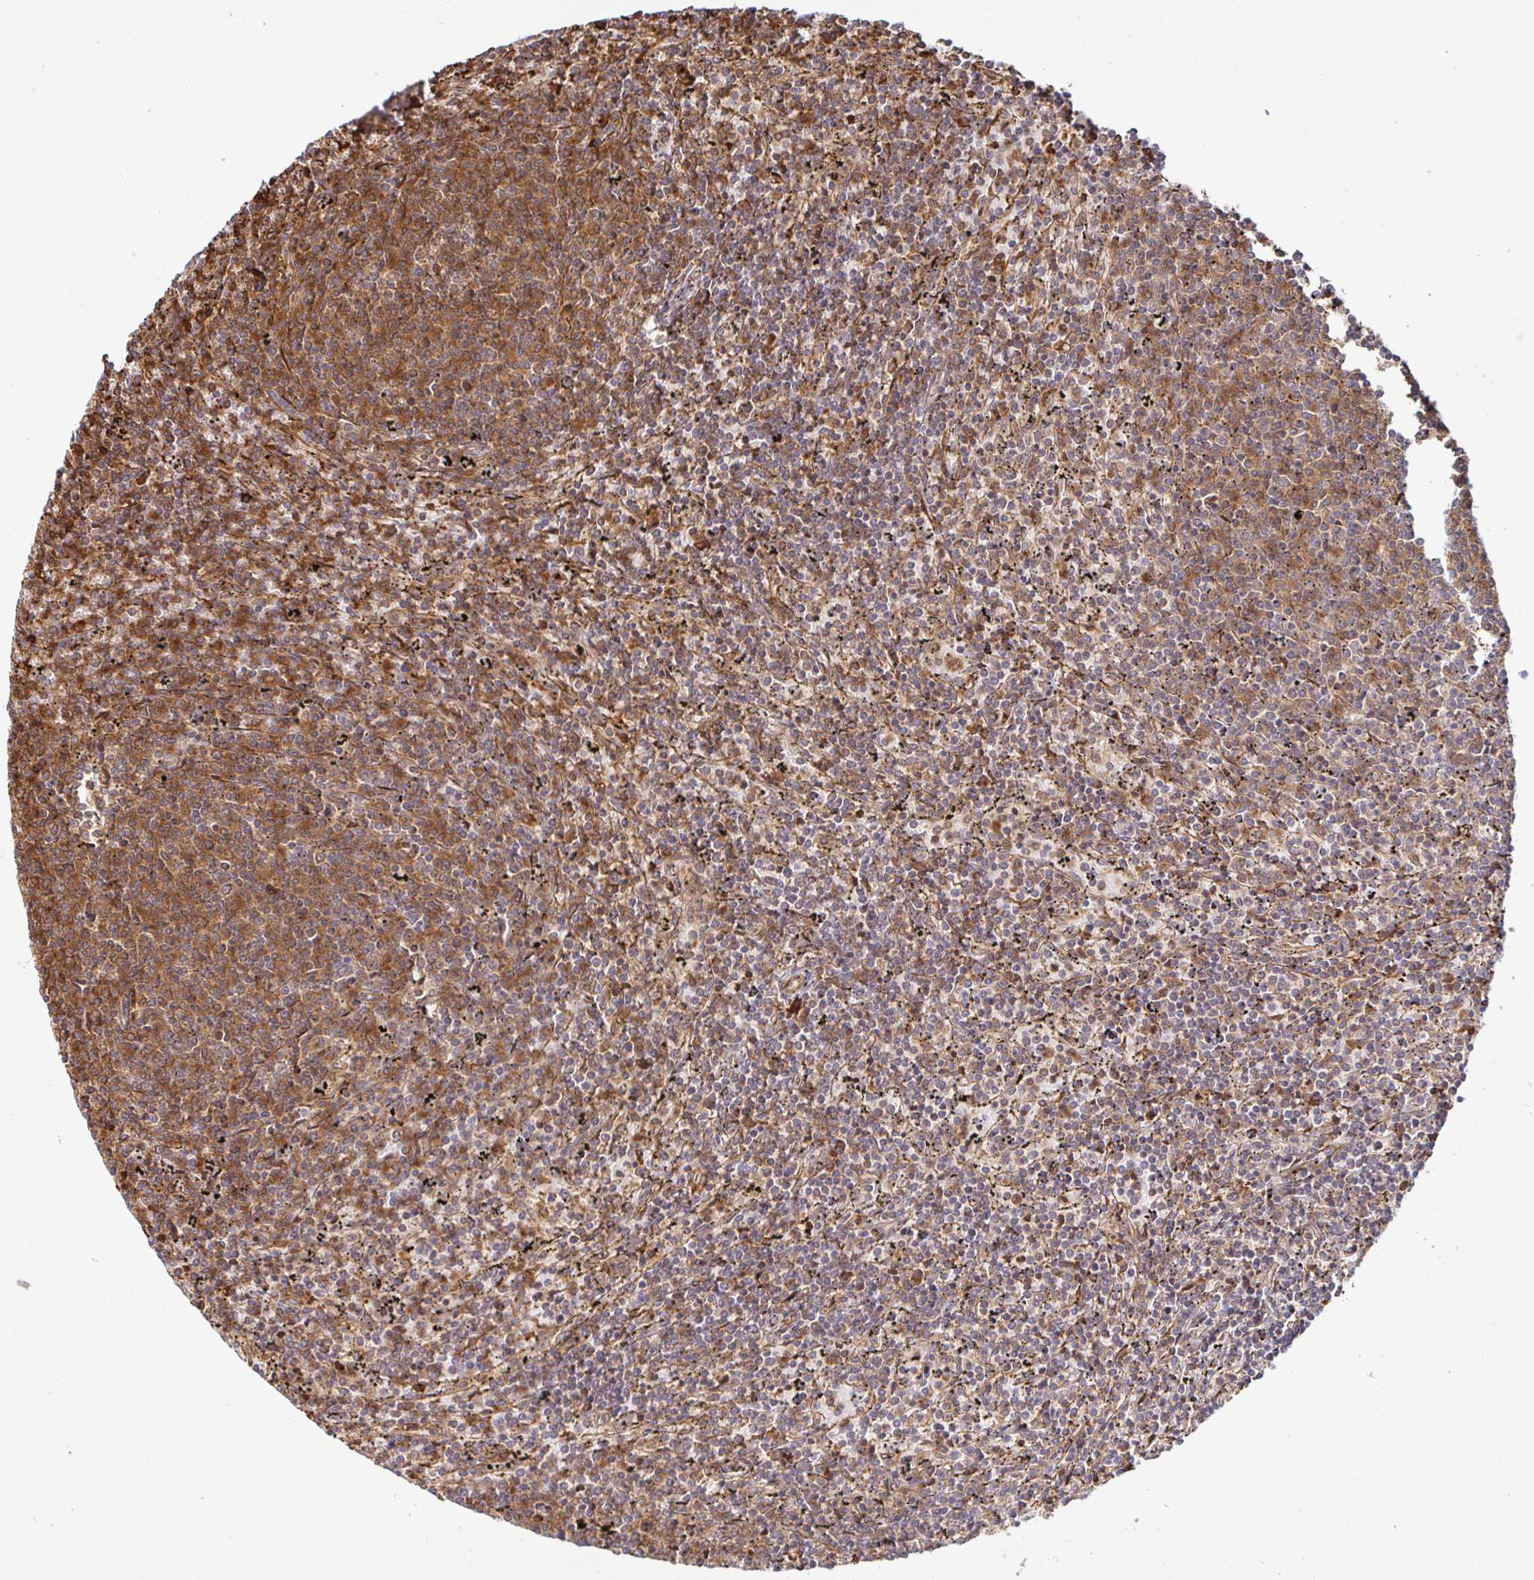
{"staining": {"intensity": "moderate", "quantity": ">75%", "location": "cytoplasmic/membranous"}, "tissue": "lymphoma", "cell_type": "Tumor cells", "image_type": "cancer", "snomed": [{"axis": "morphology", "description": "Malignant lymphoma, non-Hodgkin's type, Low grade"}, {"axis": "topography", "description": "Spleen"}], "caption": "Immunohistochemistry (IHC) image of neoplastic tissue: malignant lymphoma, non-Hodgkin's type (low-grade) stained using immunohistochemistry (IHC) displays medium levels of moderate protein expression localized specifically in the cytoplasmic/membranous of tumor cells, appearing as a cytoplasmic/membranous brown color.", "gene": "STRAP", "patient": {"sex": "female", "age": 50}}